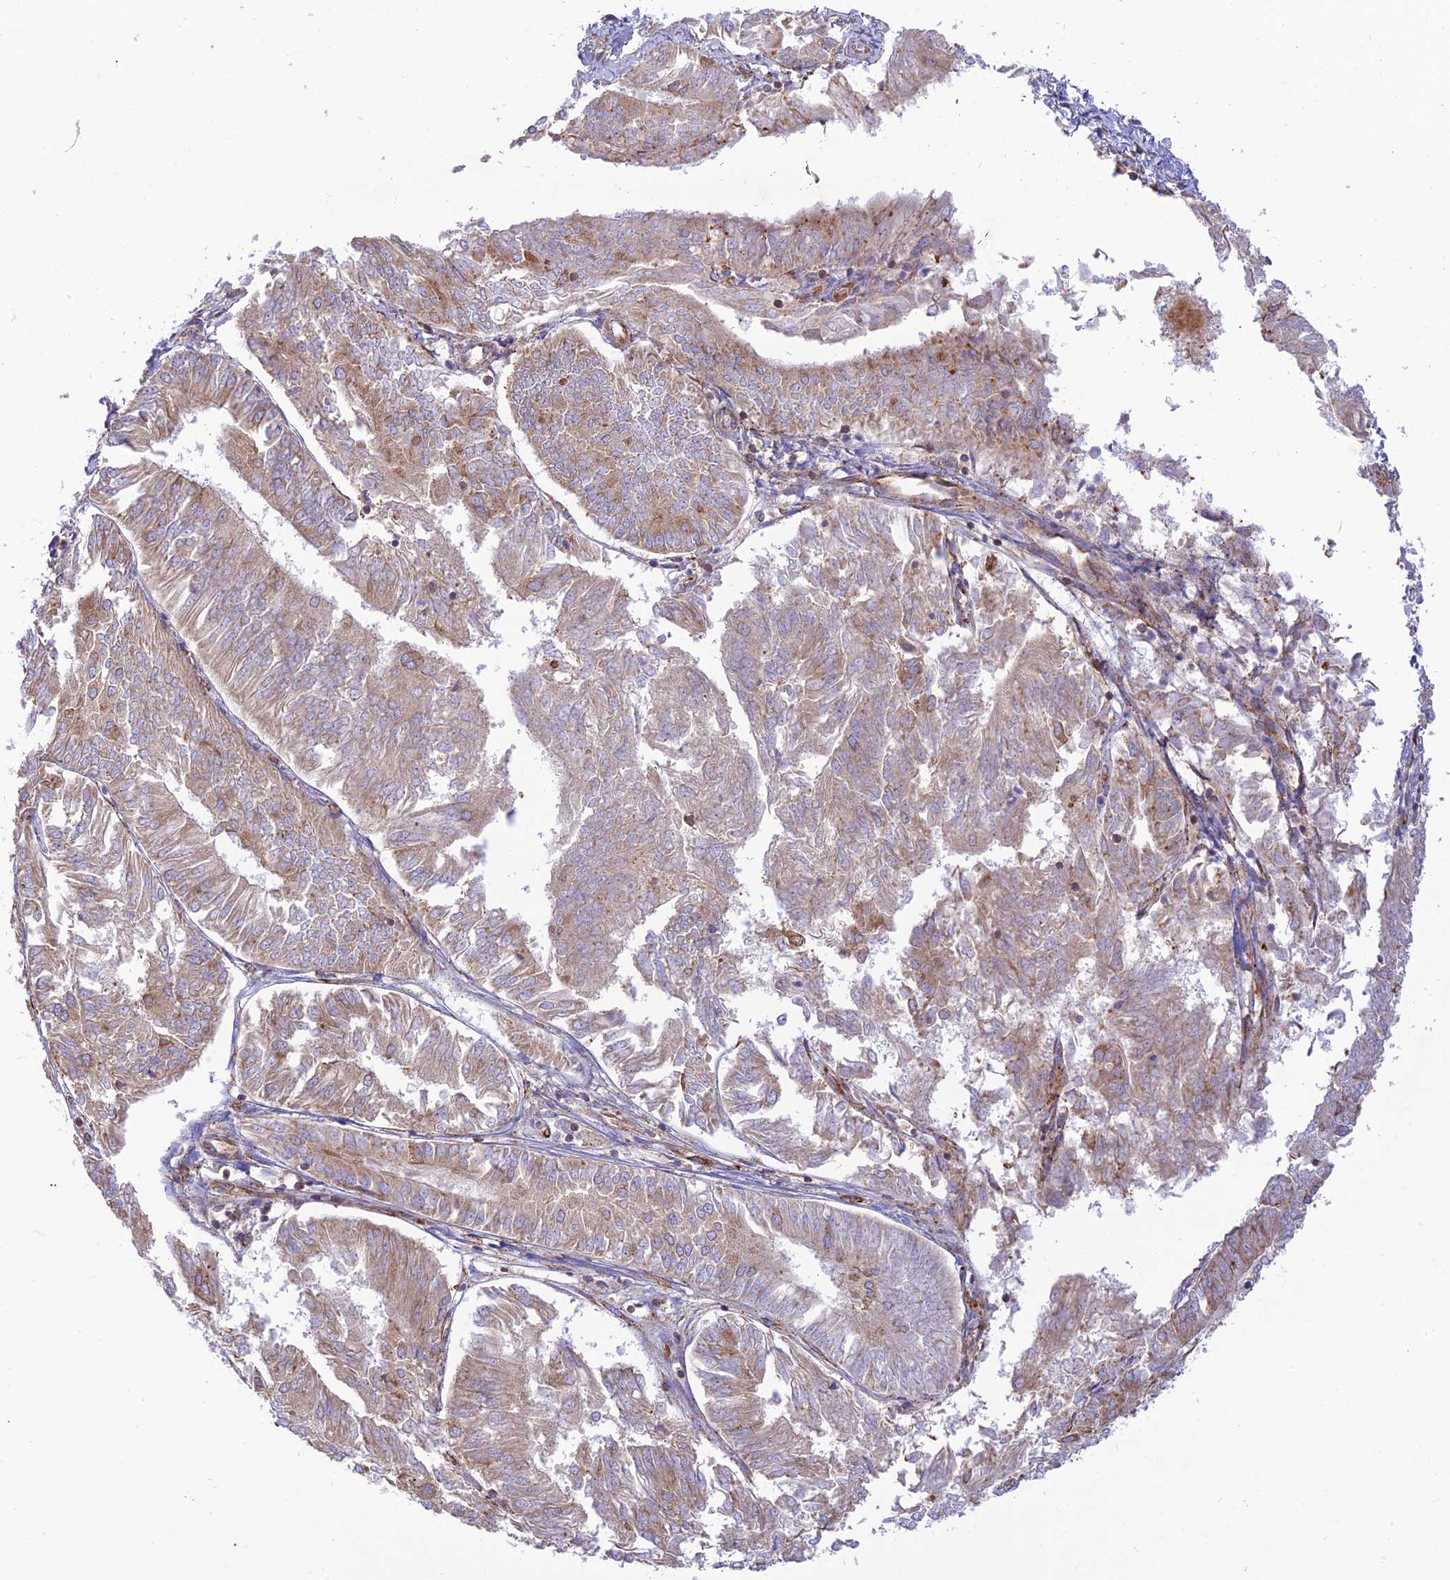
{"staining": {"intensity": "weak", "quantity": ">75%", "location": "cytoplasmic/membranous"}, "tissue": "endometrial cancer", "cell_type": "Tumor cells", "image_type": "cancer", "snomed": [{"axis": "morphology", "description": "Adenocarcinoma, NOS"}, {"axis": "topography", "description": "Endometrium"}], "caption": "Protein expression analysis of human endometrial cancer (adenocarcinoma) reveals weak cytoplasmic/membranous expression in approximately >75% of tumor cells. Using DAB (brown) and hematoxylin (blue) stains, captured at high magnification using brightfield microscopy.", "gene": "PIMREG", "patient": {"sex": "female", "age": 58}}